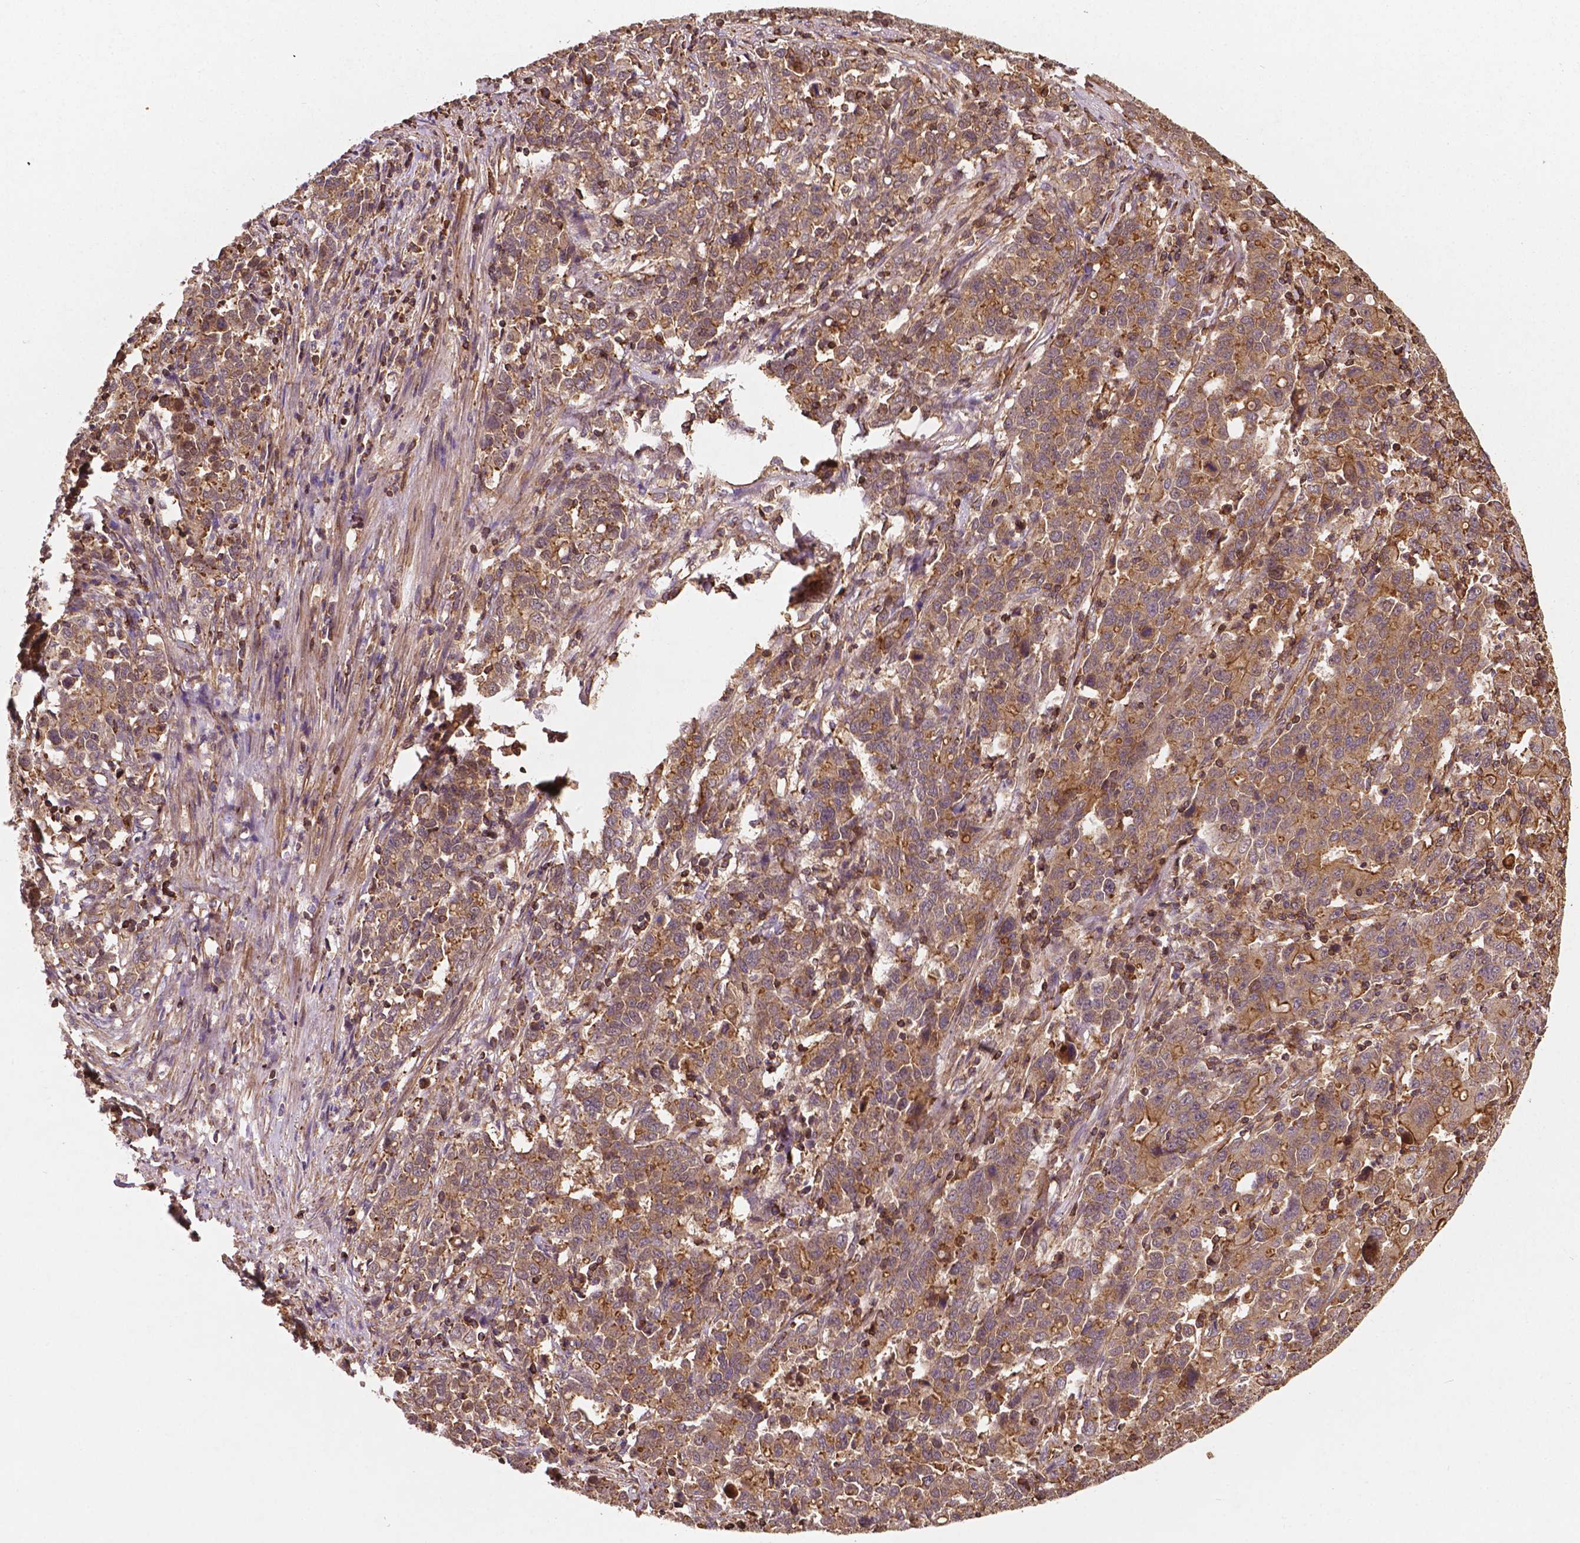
{"staining": {"intensity": "moderate", "quantity": ">75%", "location": "cytoplasmic/membranous"}, "tissue": "stomach cancer", "cell_type": "Tumor cells", "image_type": "cancer", "snomed": [{"axis": "morphology", "description": "Adenocarcinoma, NOS"}, {"axis": "topography", "description": "Stomach, upper"}], "caption": "Stomach adenocarcinoma stained with DAB (3,3'-diaminobenzidine) immunohistochemistry (IHC) displays medium levels of moderate cytoplasmic/membranous staining in approximately >75% of tumor cells.", "gene": "ZMYND19", "patient": {"sex": "male", "age": 69}}